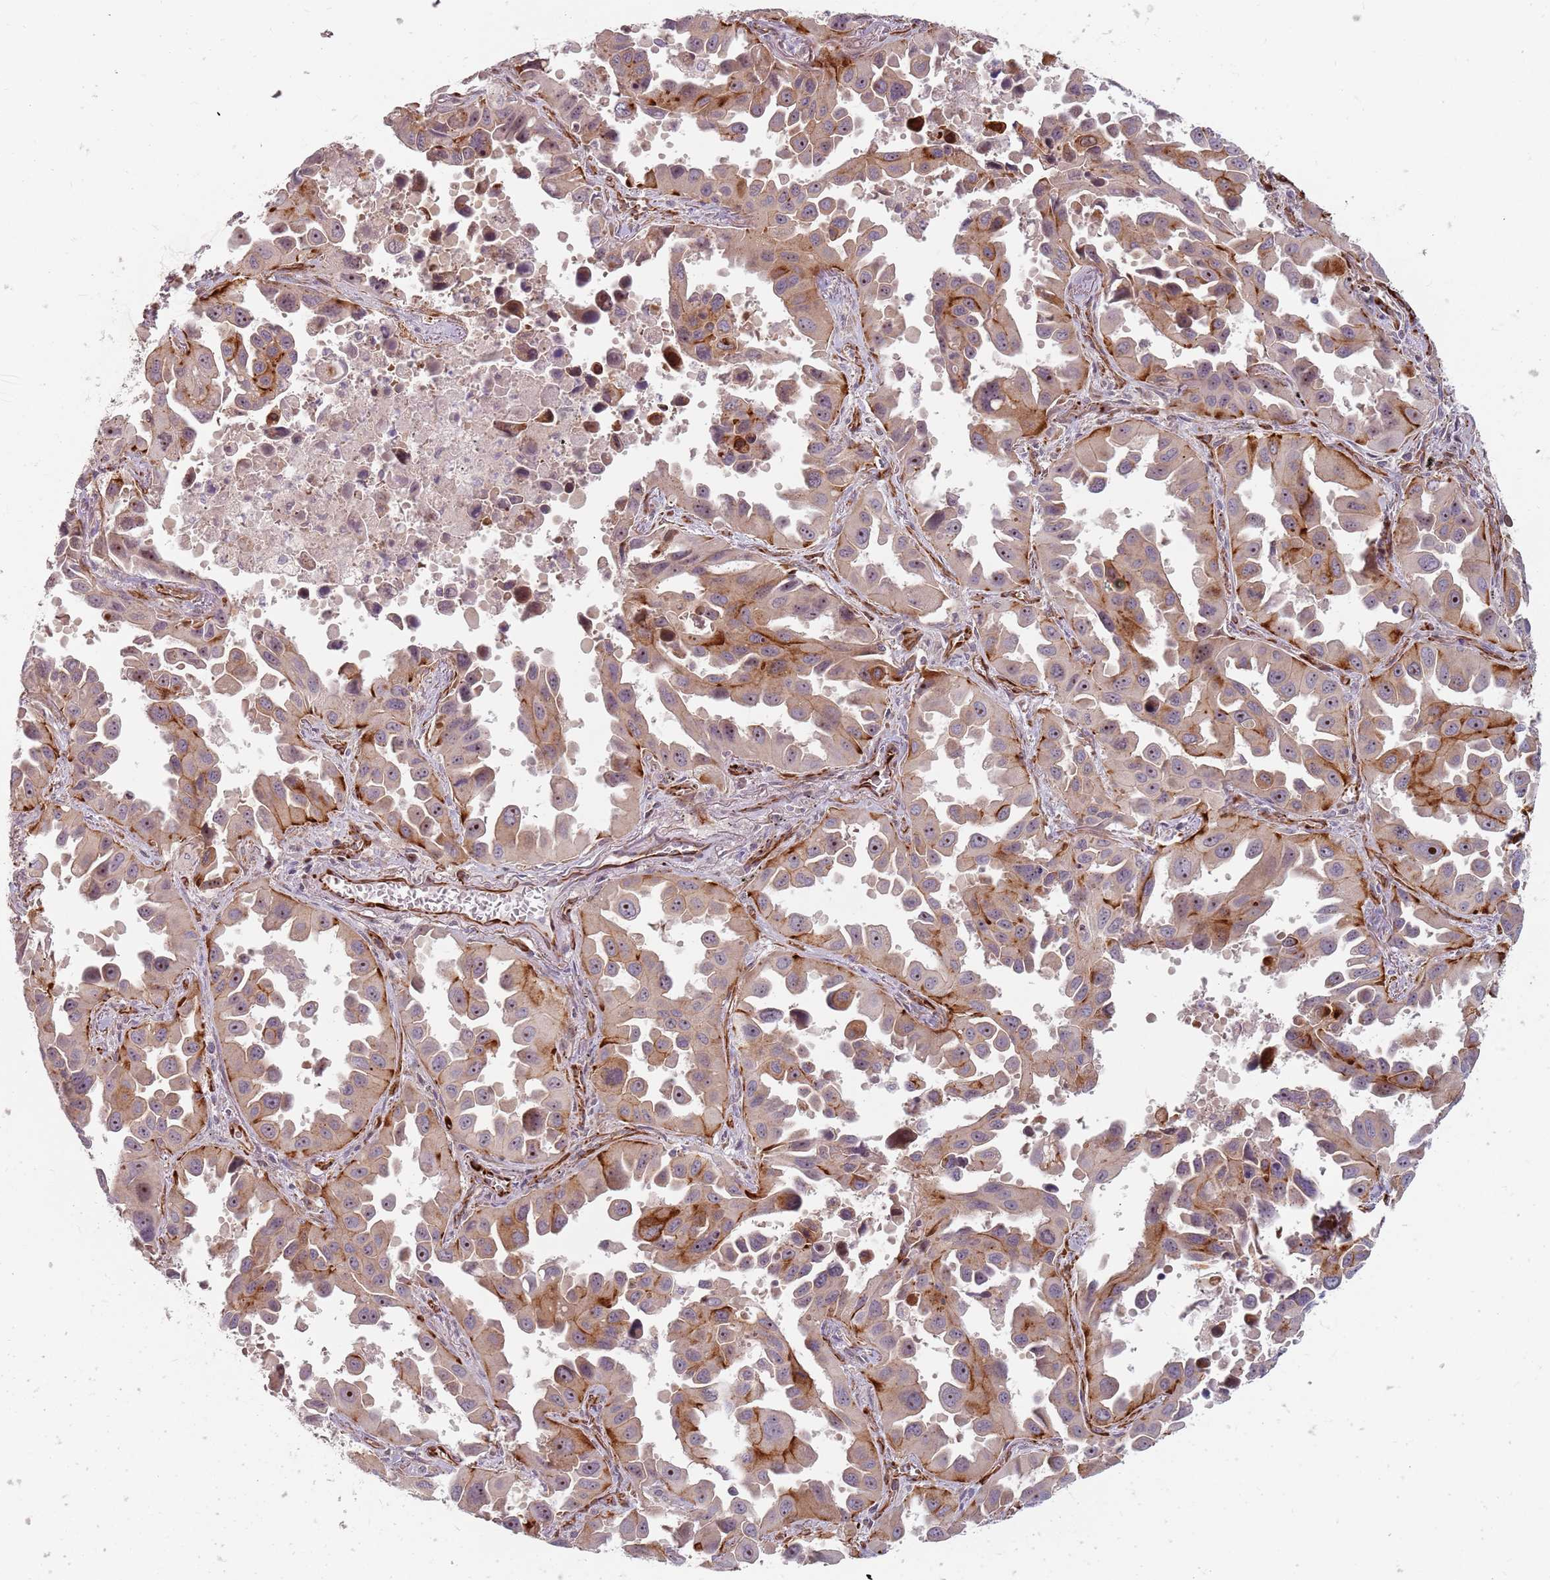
{"staining": {"intensity": "moderate", "quantity": ">75%", "location": "cytoplasmic/membranous,nuclear"}, "tissue": "lung cancer", "cell_type": "Tumor cells", "image_type": "cancer", "snomed": [{"axis": "morphology", "description": "Adenocarcinoma, NOS"}, {"axis": "topography", "description": "Lung"}], "caption": "Approximately >75% of tumor cells in lung cancer (adenocarcinoma) demonstrate moderate cytoplasmic/membranous and nuclear protein expression as visualized by brown immunohistochemical staining.", "gene": "GAS2L3", "patient": {"sex": "male", "age": 66}}